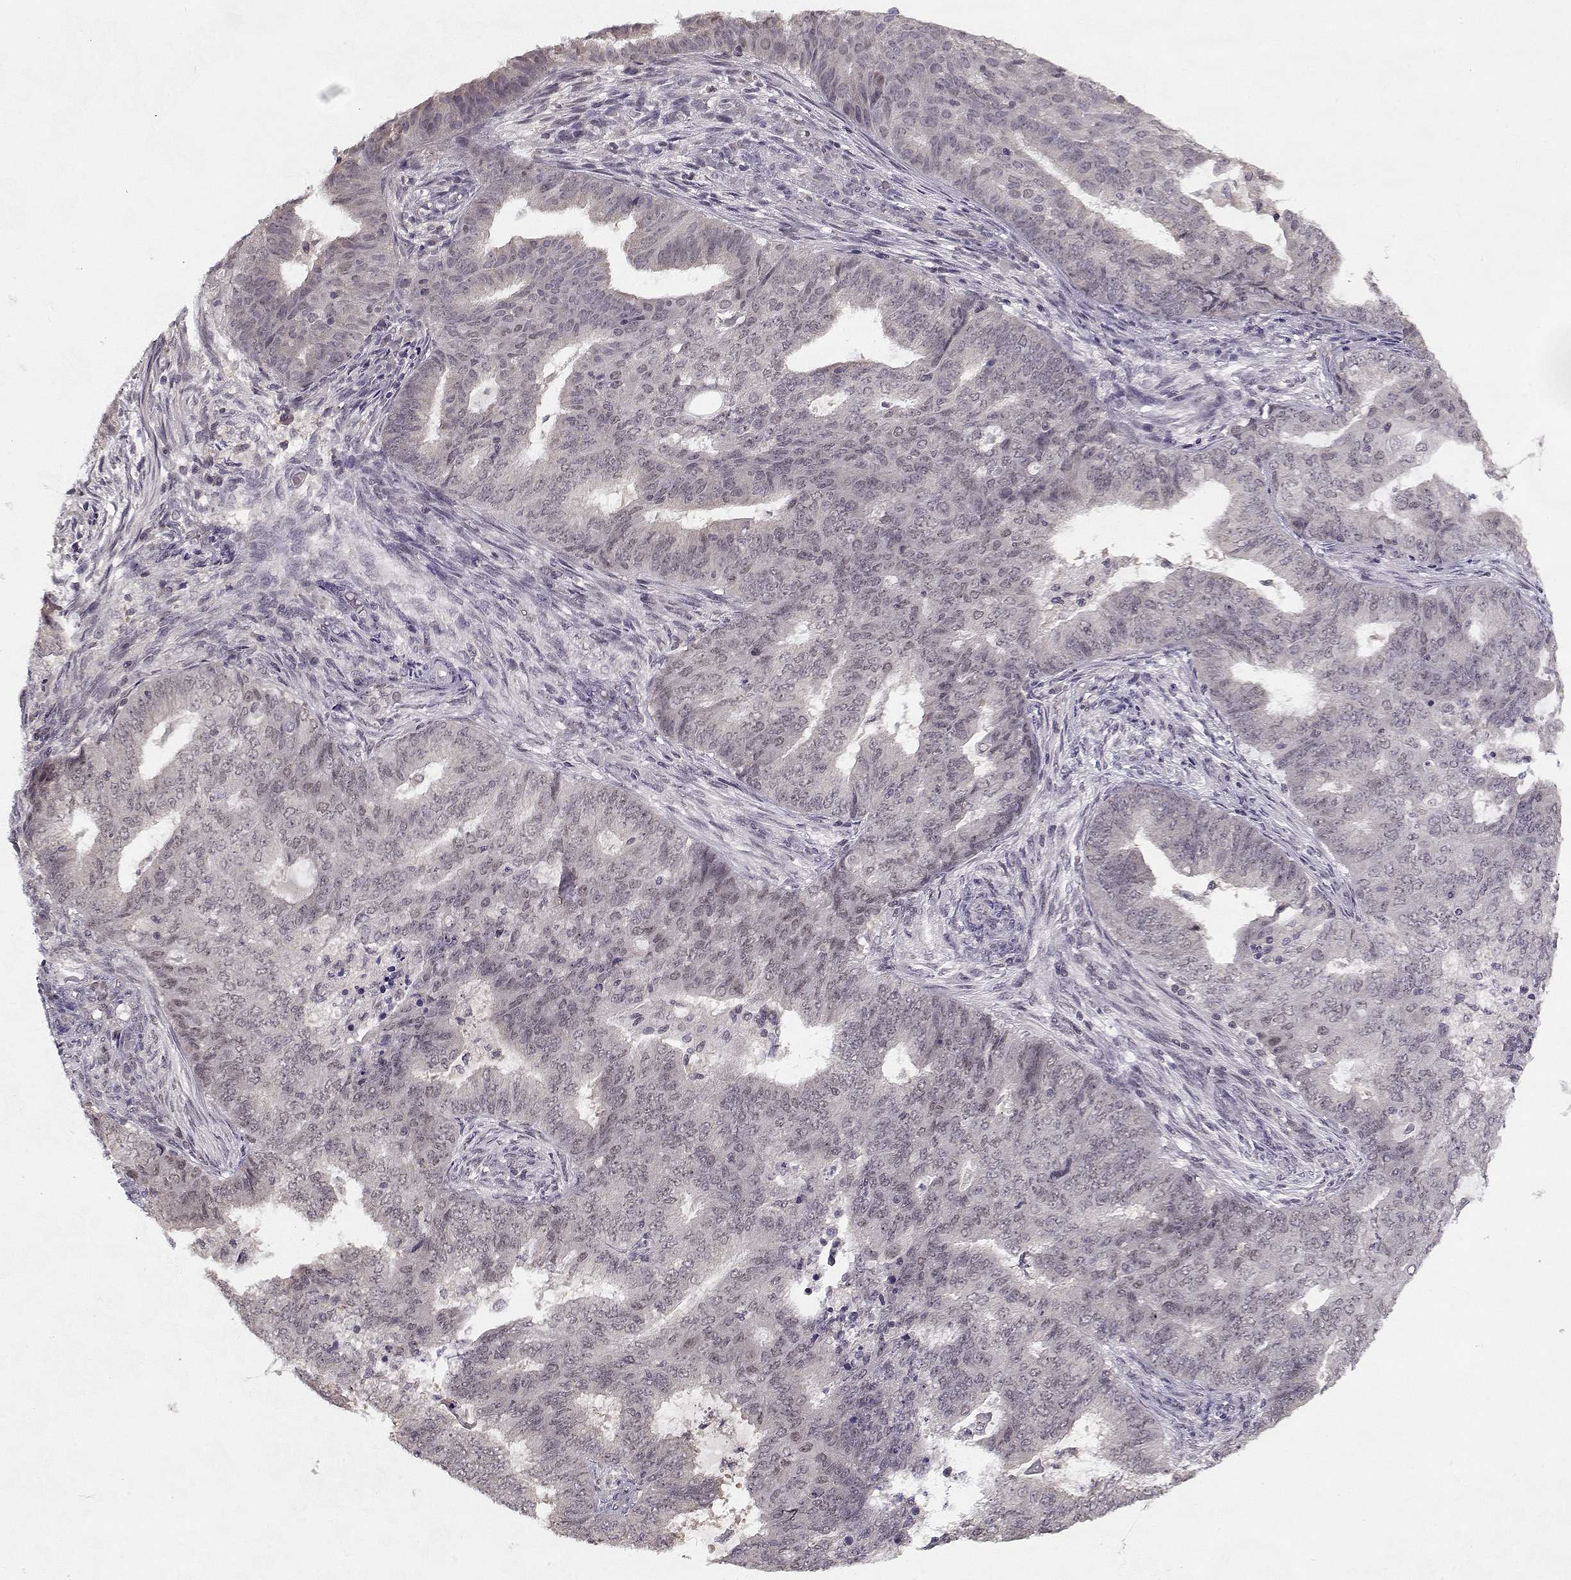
{"staining": {"intensity": "weak", "quantity": "25%-75%", "location": "nuclear"}, "tissue": "endometrial cancer", "cell_type": "Tumor cells", "image_type": "cancer", "snomed": [{"axis": "morphology", "description": "Adenocarcinoma, NOS"}, {"axis": "topography", "description": "Endometrium"}], "caption": "DAB immunohistochemical staining of human endometrial cancer (adenocarcinoma) displays weak nuclear protein positivity in about 25%-75% of tumor cells.", "gene": "TESPA1", "patient": {"sex": "female", "age": 62}}